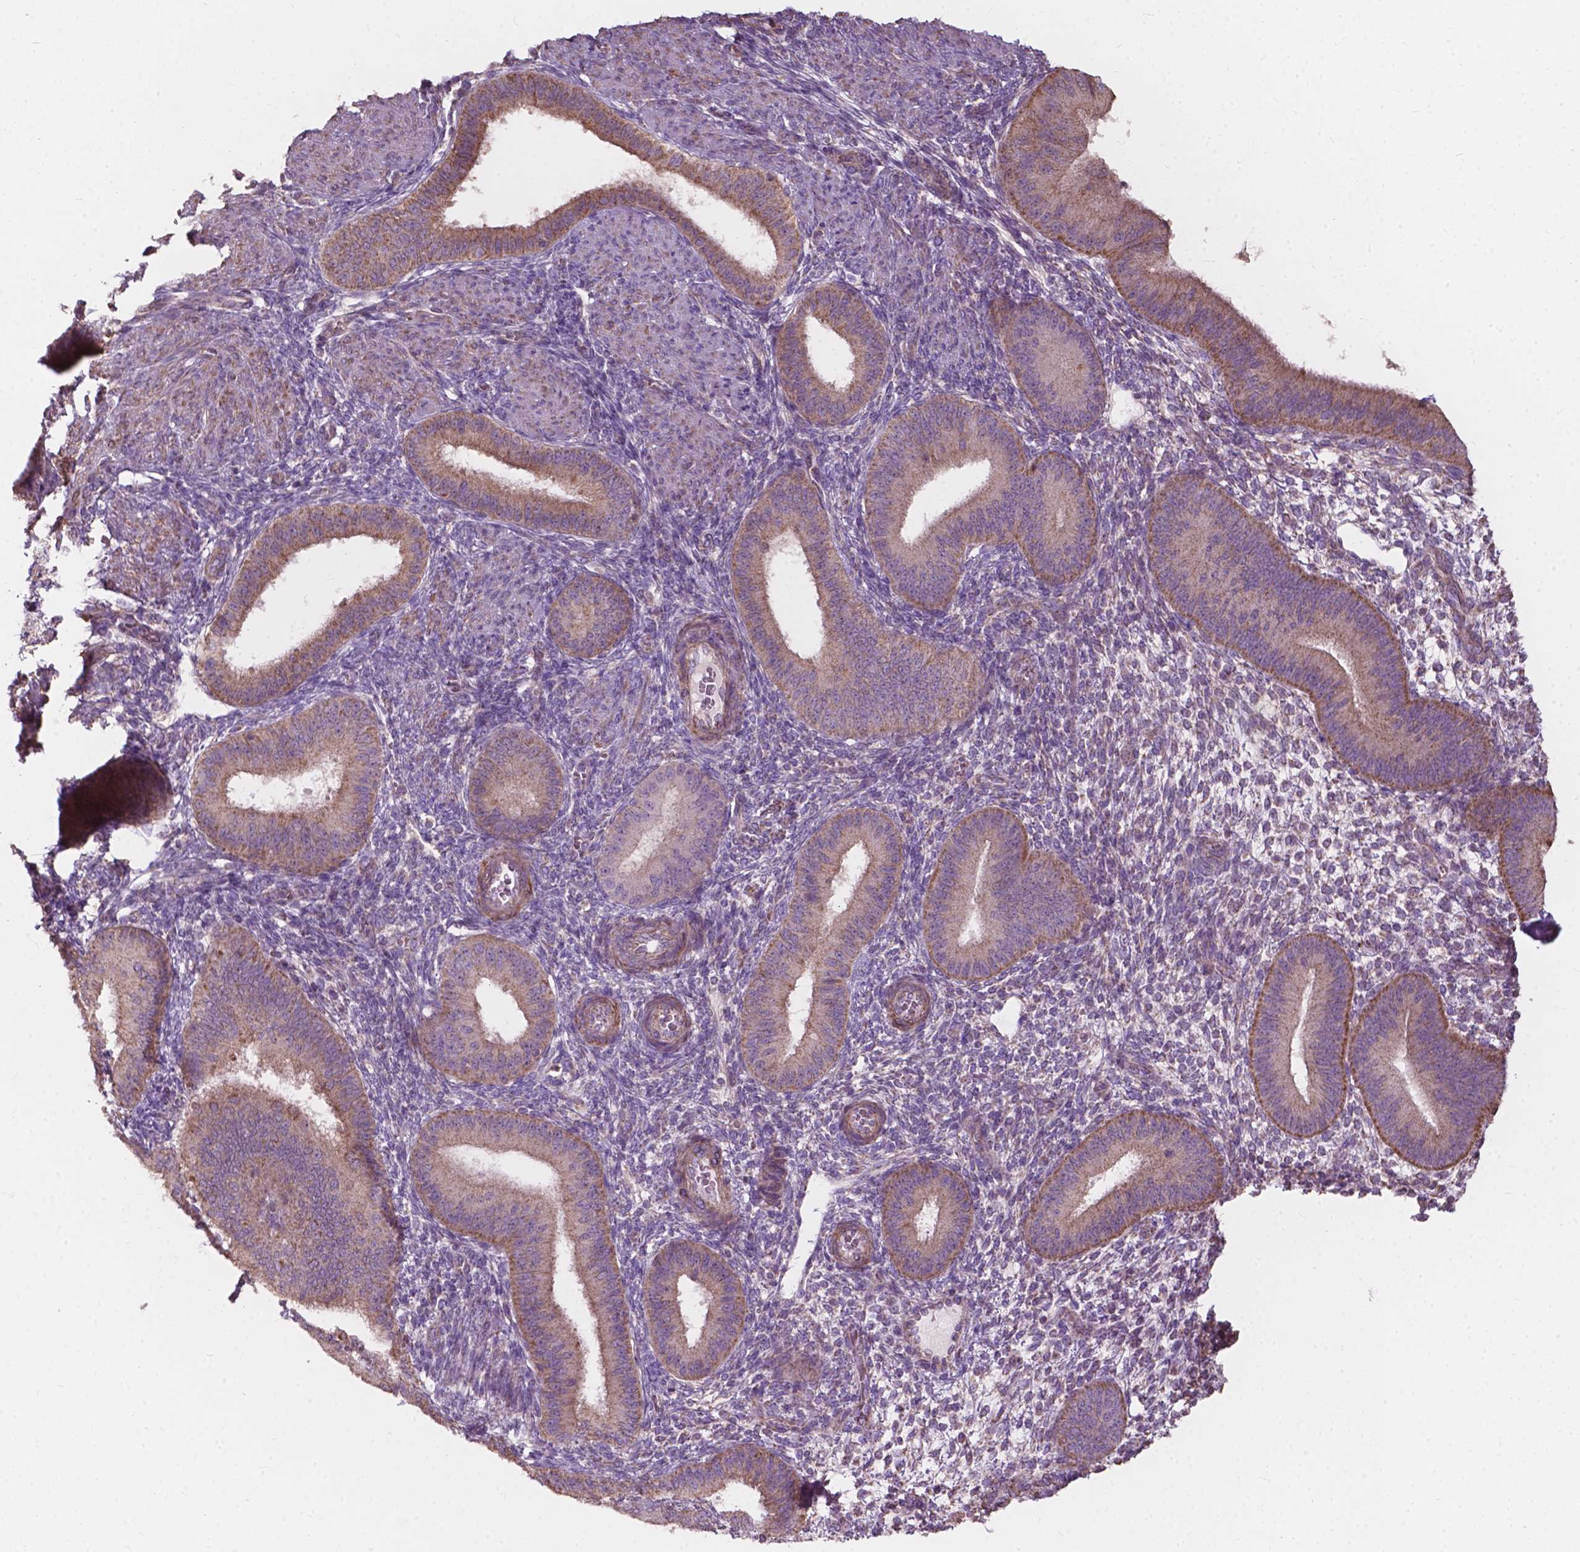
{"staining": {"intensity": "negative", "quantity": "none", "location": "none"}, "tissue": "endometrium", "cell_type": "Cells in endometrial stroma", "image_type": "normal", "snomed": [{"axis": "morphology", "description": "Normal tissue, NOS"}, {"axis": "topography", "description": "Endometrium"}], "caption": "The micrograph reveals no staining of cells in endometrial stroma in unremarkable endometrium. The staining is performed using DAB brown chromogen with nuclei counter-stained in using hematoxylin.", "gene": "NDUFA10", "patient": {"sex": "female", "age": 39}}